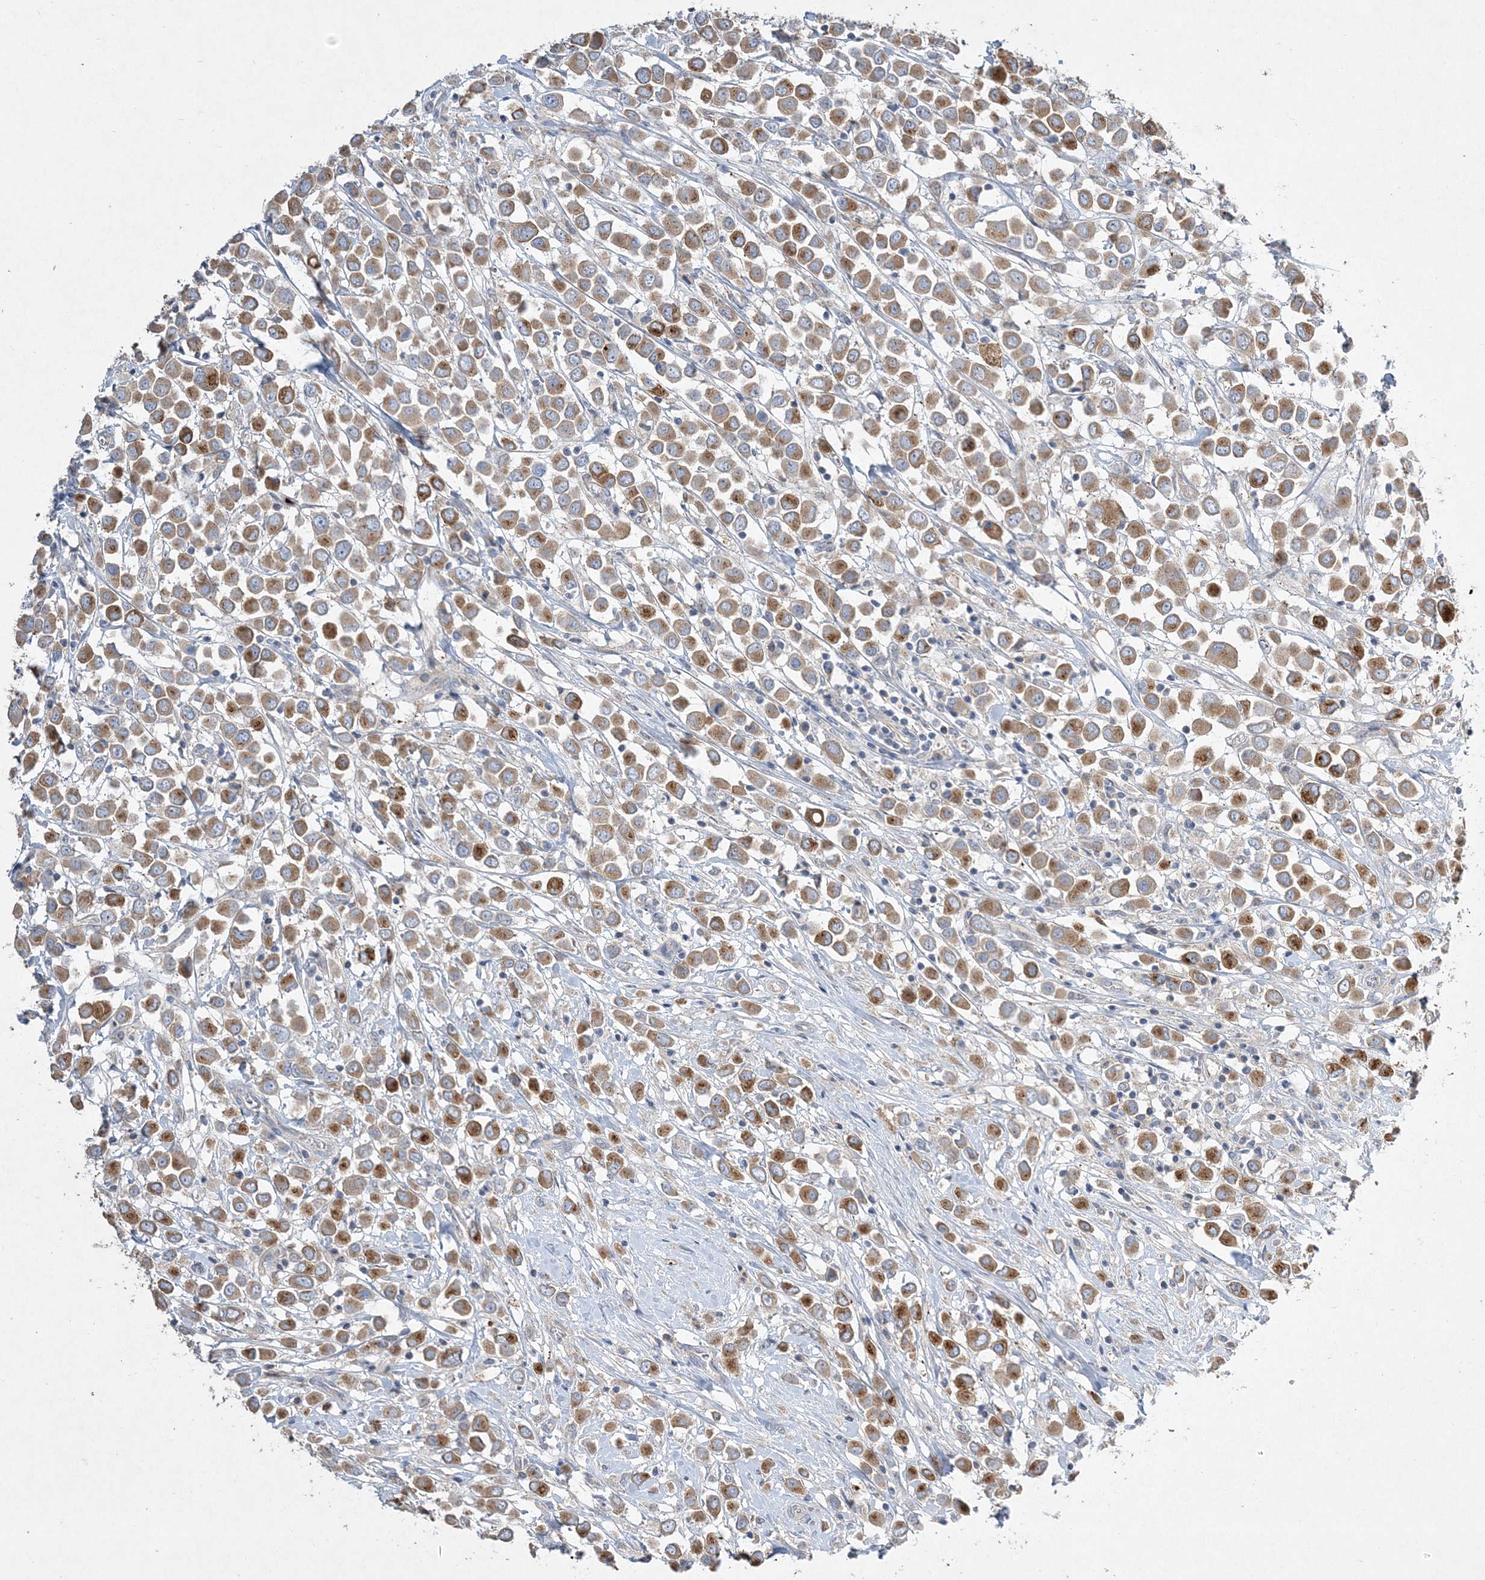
{"staining": {"intensity": "moderate", "quantity": ">75%", "location": "cytoplasmic/membranous"}, "tissue": "breast cancer", "cell_type": "Tumor cells", "image_type": "cancer", "snomed": [{"axis": "morphology", "description": "Duct carcinoma"}, {"axis": "topography", "description": "Breast"}], "caption": "Brown immunohistochemical staining in breast cancer demonstrates moderate cytoplasmic/membranous positivity in about >75% of tumor cells.", "gene": "ADCK2", "patient": {"sex": "female", "age": 61}}